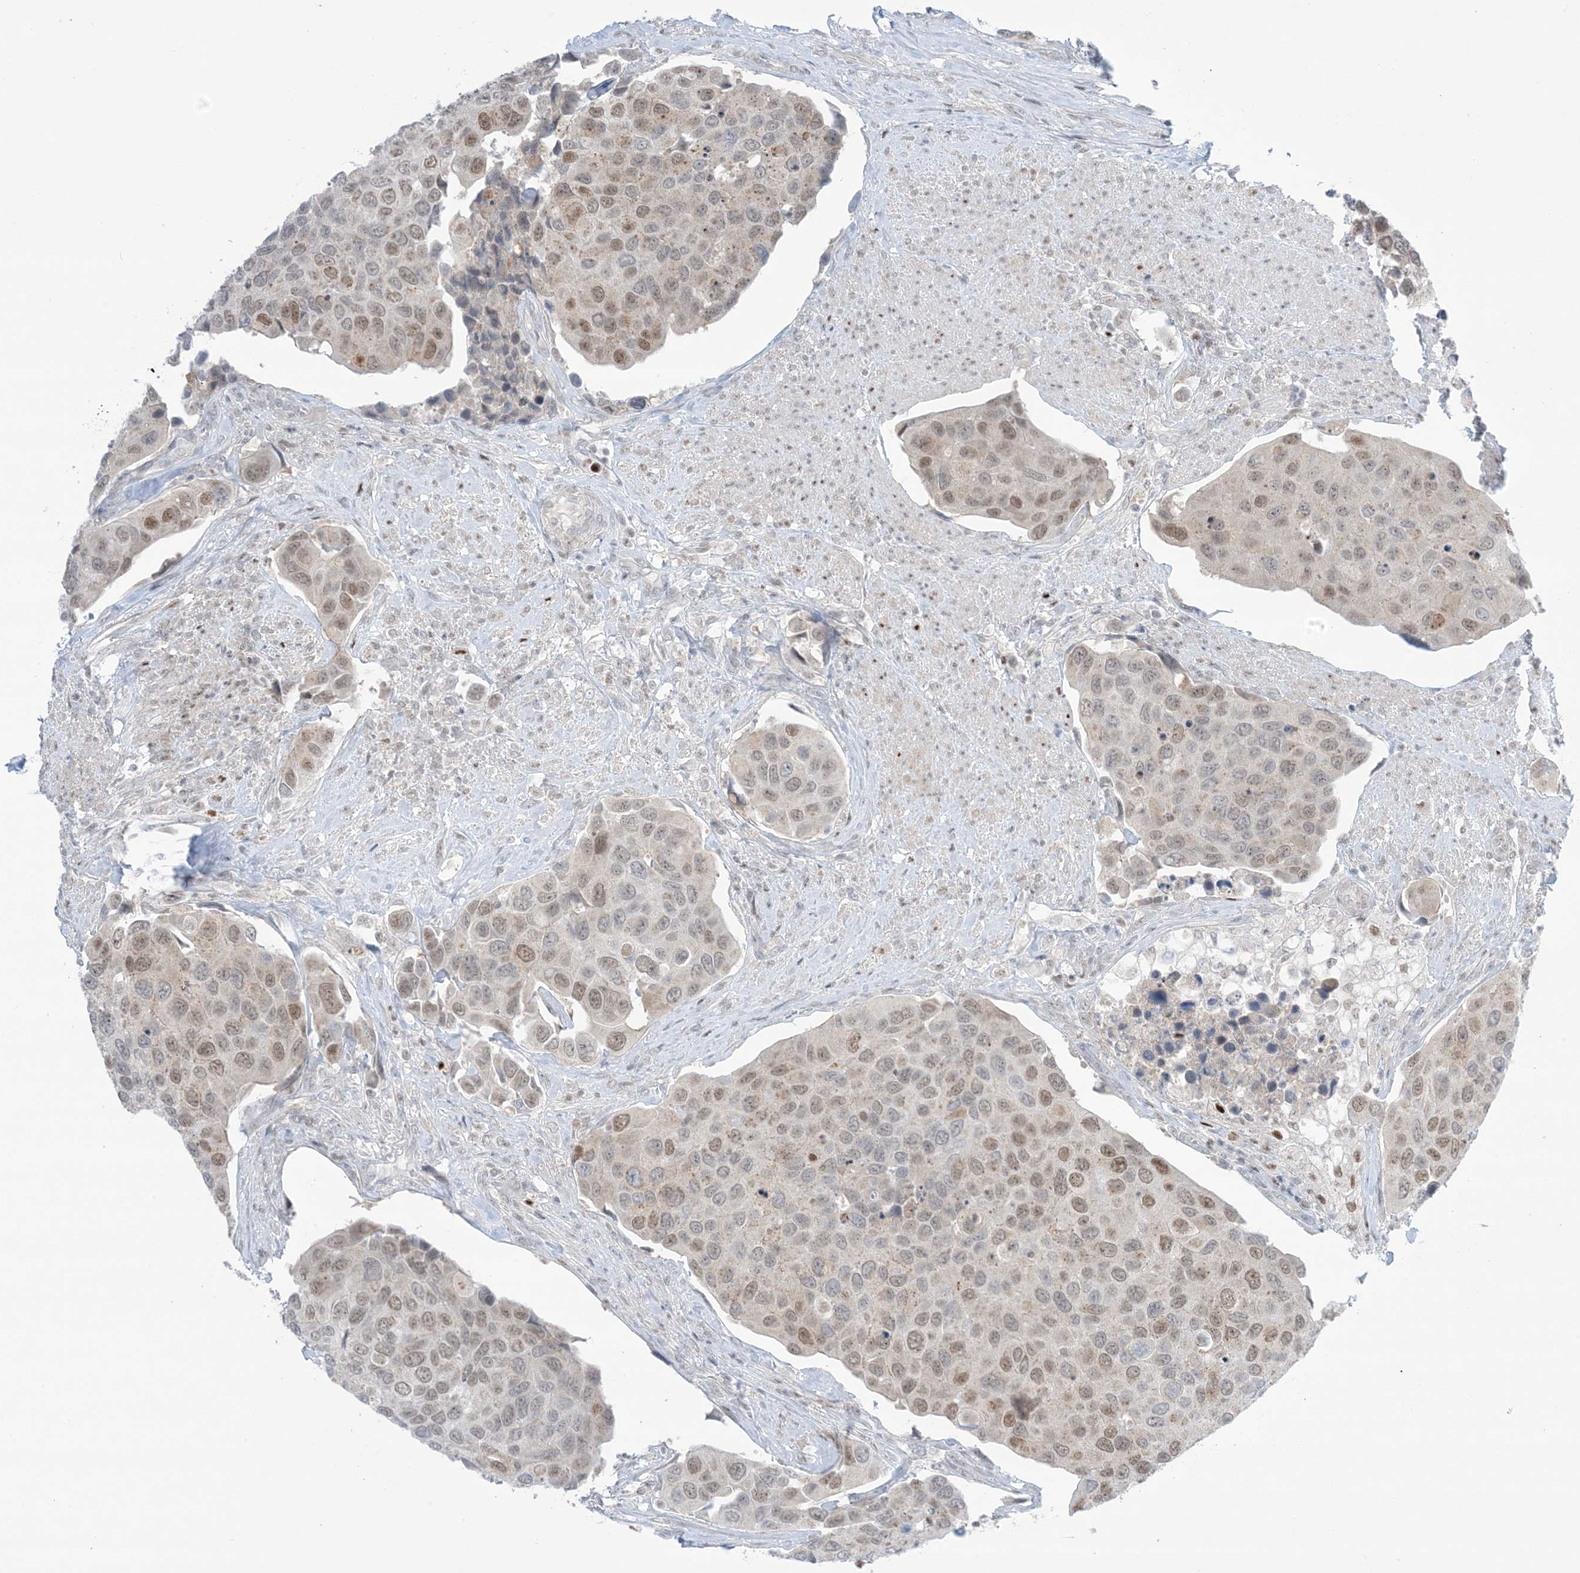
{"staining": {"intensity": "moderate", "quantity": "<25%", "location": "nuclear"}, "tissue": "urothelial cancer", "cell_type": "Tumor cells", "image_type": "cancer", "snomed": [{"axis": "morphology", "description": "Urothelial carcinoma, High grade"}, {"axis": "topography", "description": "Urinary bladder"}], "caption": "Immunohistochemical staining of human urothelial cancer exhibits low levels of moderate nuclear protein staining in about <25% of tumor cells.", "gene": "TFPT", "patient": {"sex": "male", "age": 74}}